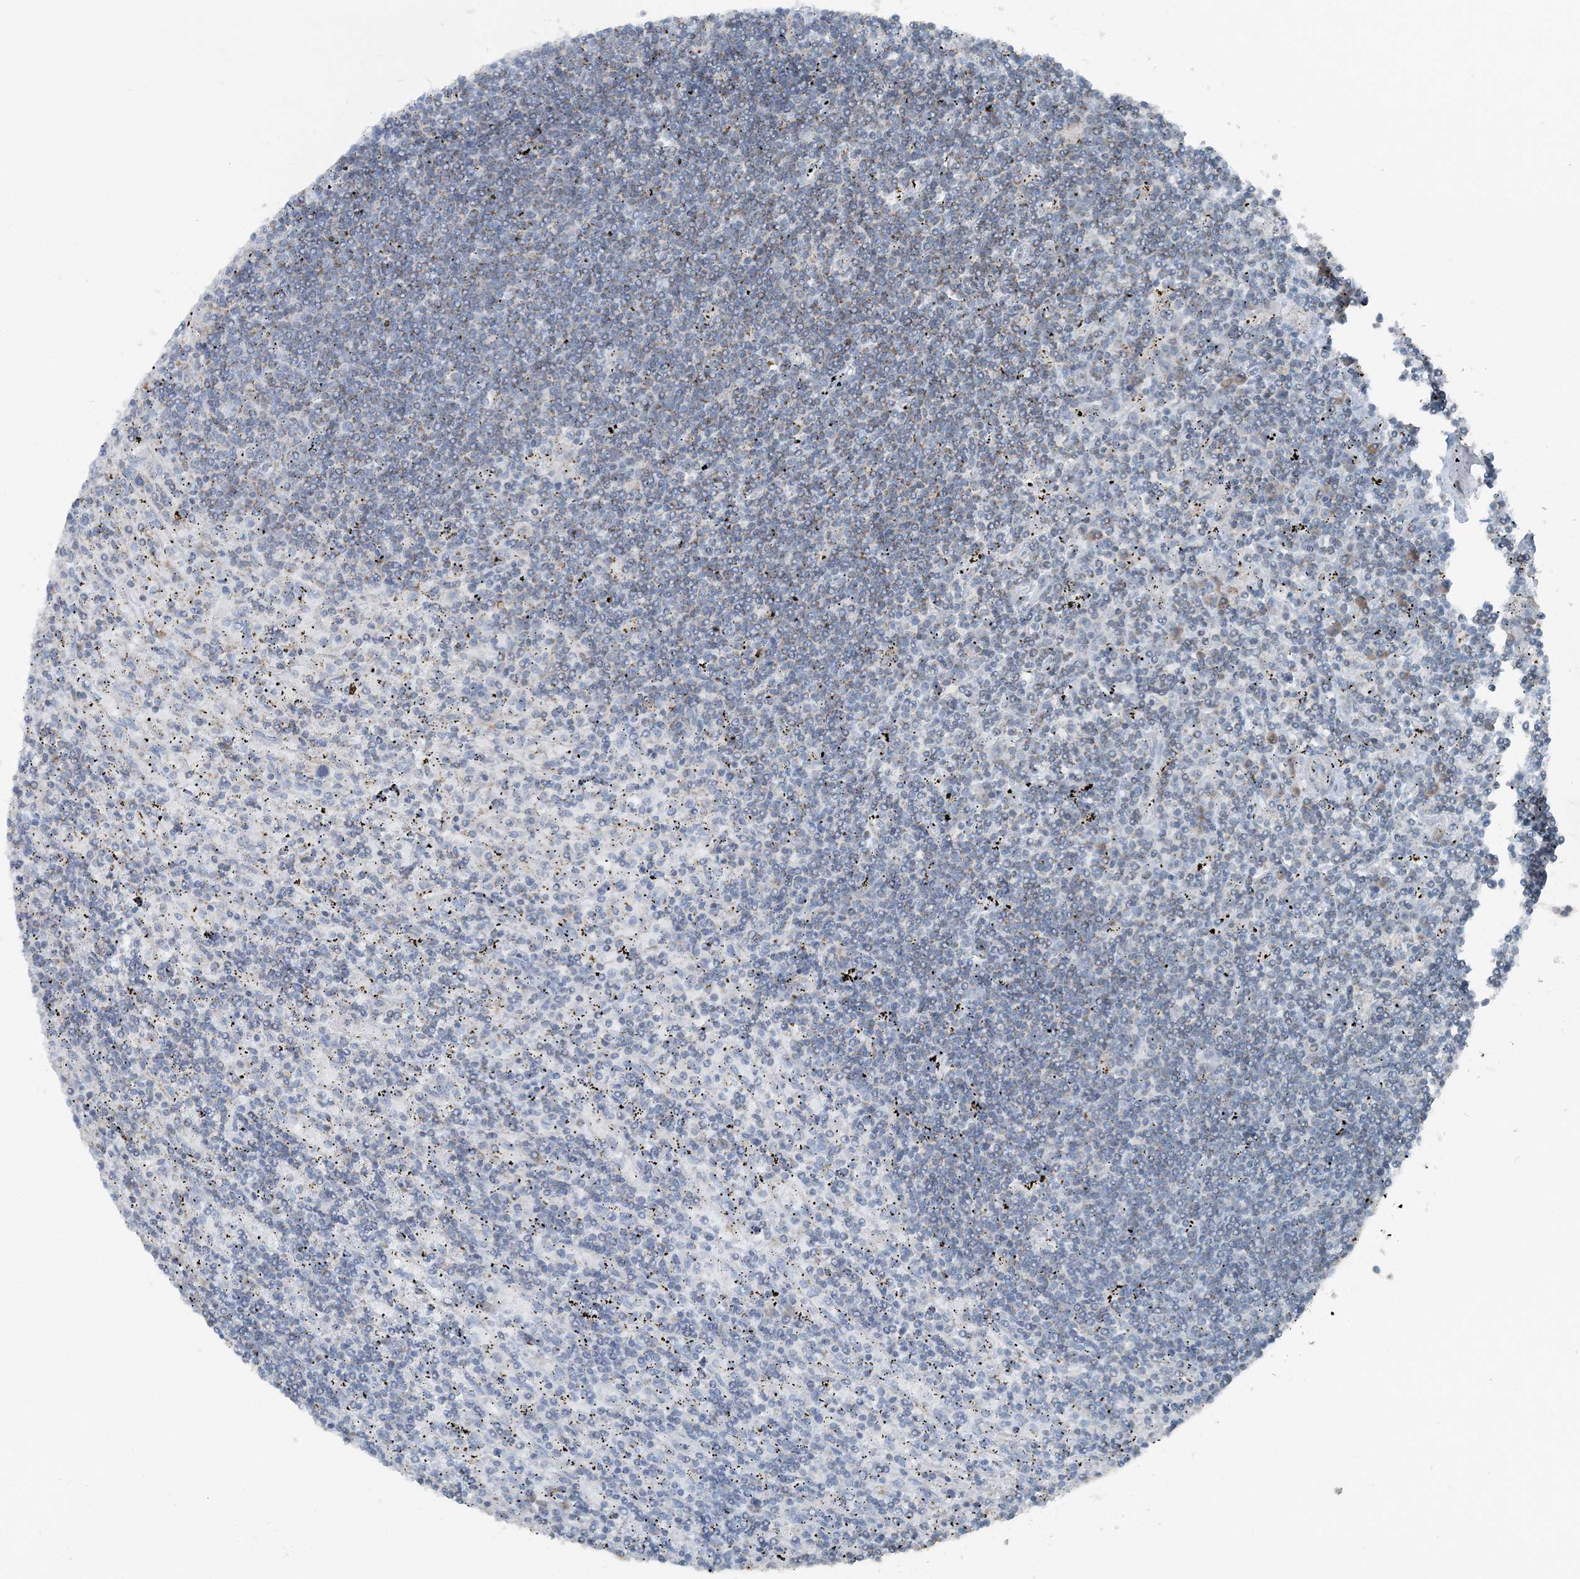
{"staining": {"intensity": "negative", "quantity": "none", "location": "none"}, "tissue": "lymphoma", "cell_type": "Tumor cells", "image_type": "cancer", "snomed": [{"axis": "morphology", "description": "Malignant lymphoma, non-Hodgkin's type, Low grade"}, {"axis": "topography", "description": "Spleen"}], "caption": "A high-resolution micrograph shows immunohistochemistry (IHC) staining of lymphoma, which exhibits no significant expression in tumor cells.", "gene": "SUCLG1", "patient": {"sex": "male", "age": 76}}